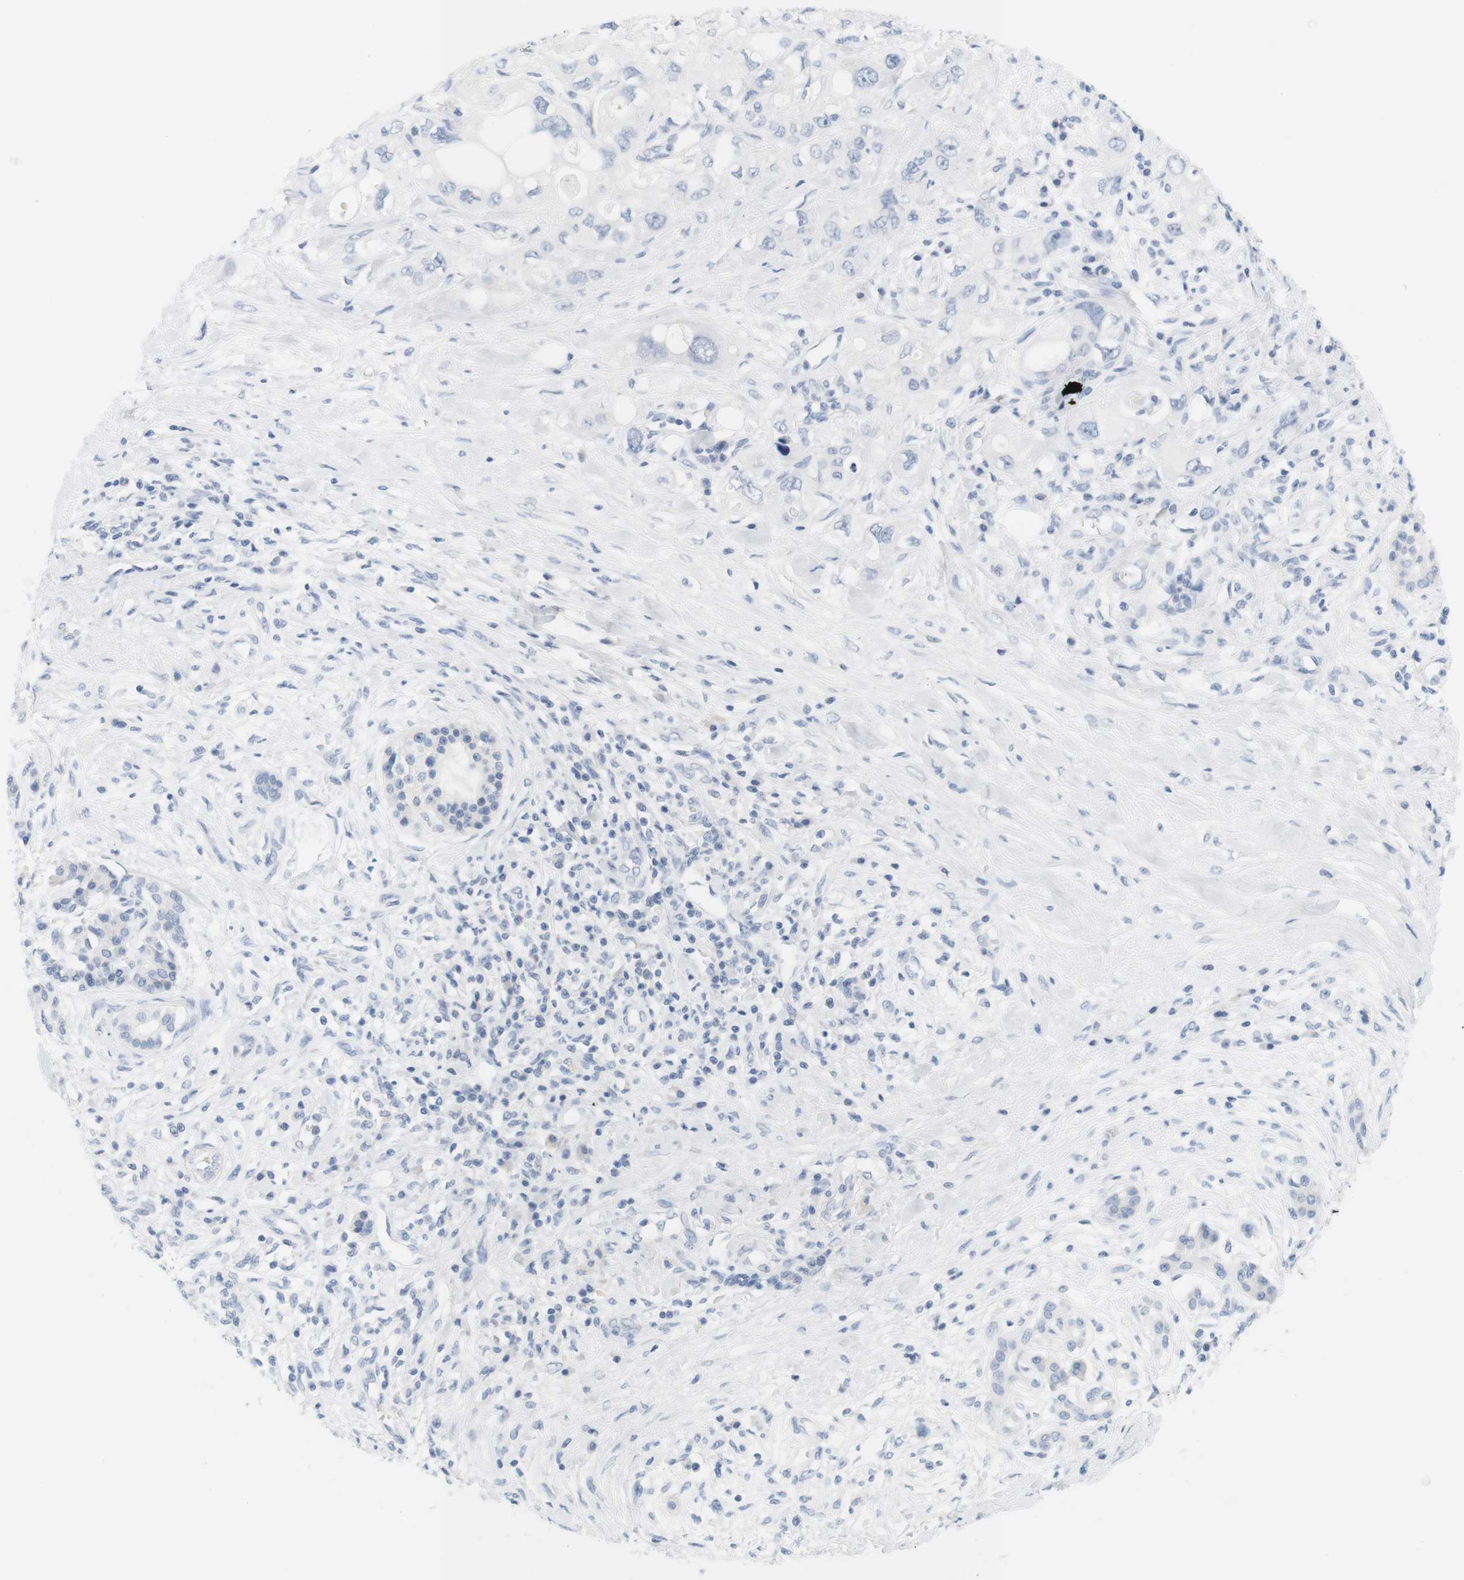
{"staining": {"intensity": "negative", "quantity": "none", "location": "none"}, "tissue": "pancreatic cancer", "cell_type": "Tumor cells", "image_type": "cancer", "snomed": [{"axis": "morphology", "description": "Adenocarcinoma, NOS"}, {"axis": "topography", "description": "Pancreas"}], "caption": "Immunohistochemical staining of pancreatic cancer (adenocarcinoma) demonstrates no significant positivity in tumor cells. The staining was performed using DAB (3,3'-diaminobenzidine) to visualize the protein expression in brown, while the nuclei were stained in blue with hematoxylin (Magnification: 20x).", "gene": "OPRM1", "patient": {"sex": "female", "age": 56}}